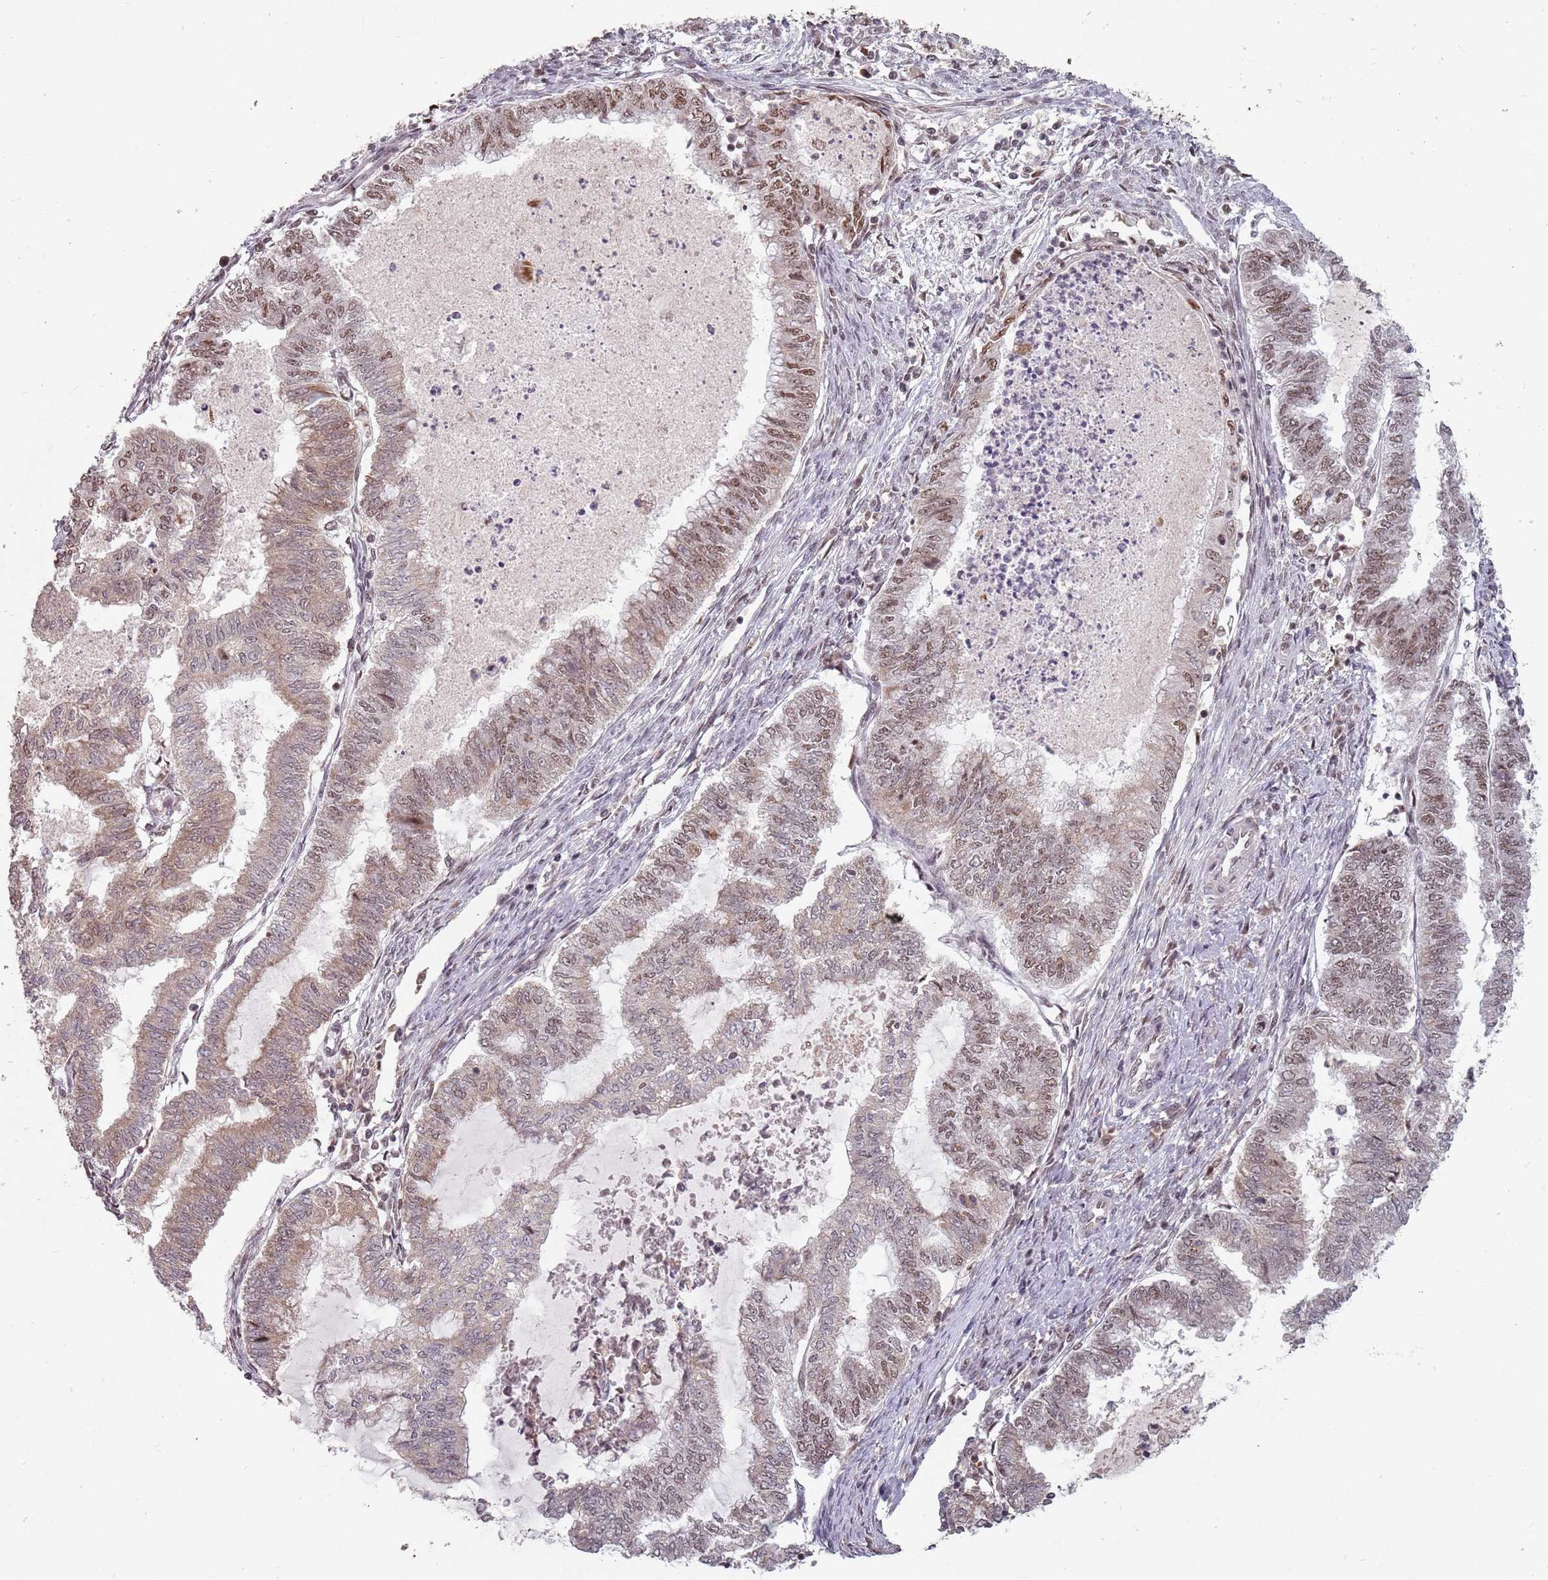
{"staining": {"intensity": "moderate", "quantity": "25%-75%", "location": "cytoplasmic/membranous,nuclear"}, "tissue": "endometrial cancer", "cell_type": "Tumor cells", "image_type": "cancer", "snomed": [{"axis": "morphology", "description": "Adenocarcinoma, NOS"}, {"axis": "topography", "description": "Endometrium"}], "caption": "There is medium levels of moderate cytoplasmic/membranous and nuclear staining in tumor cells of endometrial adenocarcinoma, as demonstrated by immunohistochemical staining (brown color).", "gene": "NCBP1", "patient": {"sex": "female", "age": 79}}